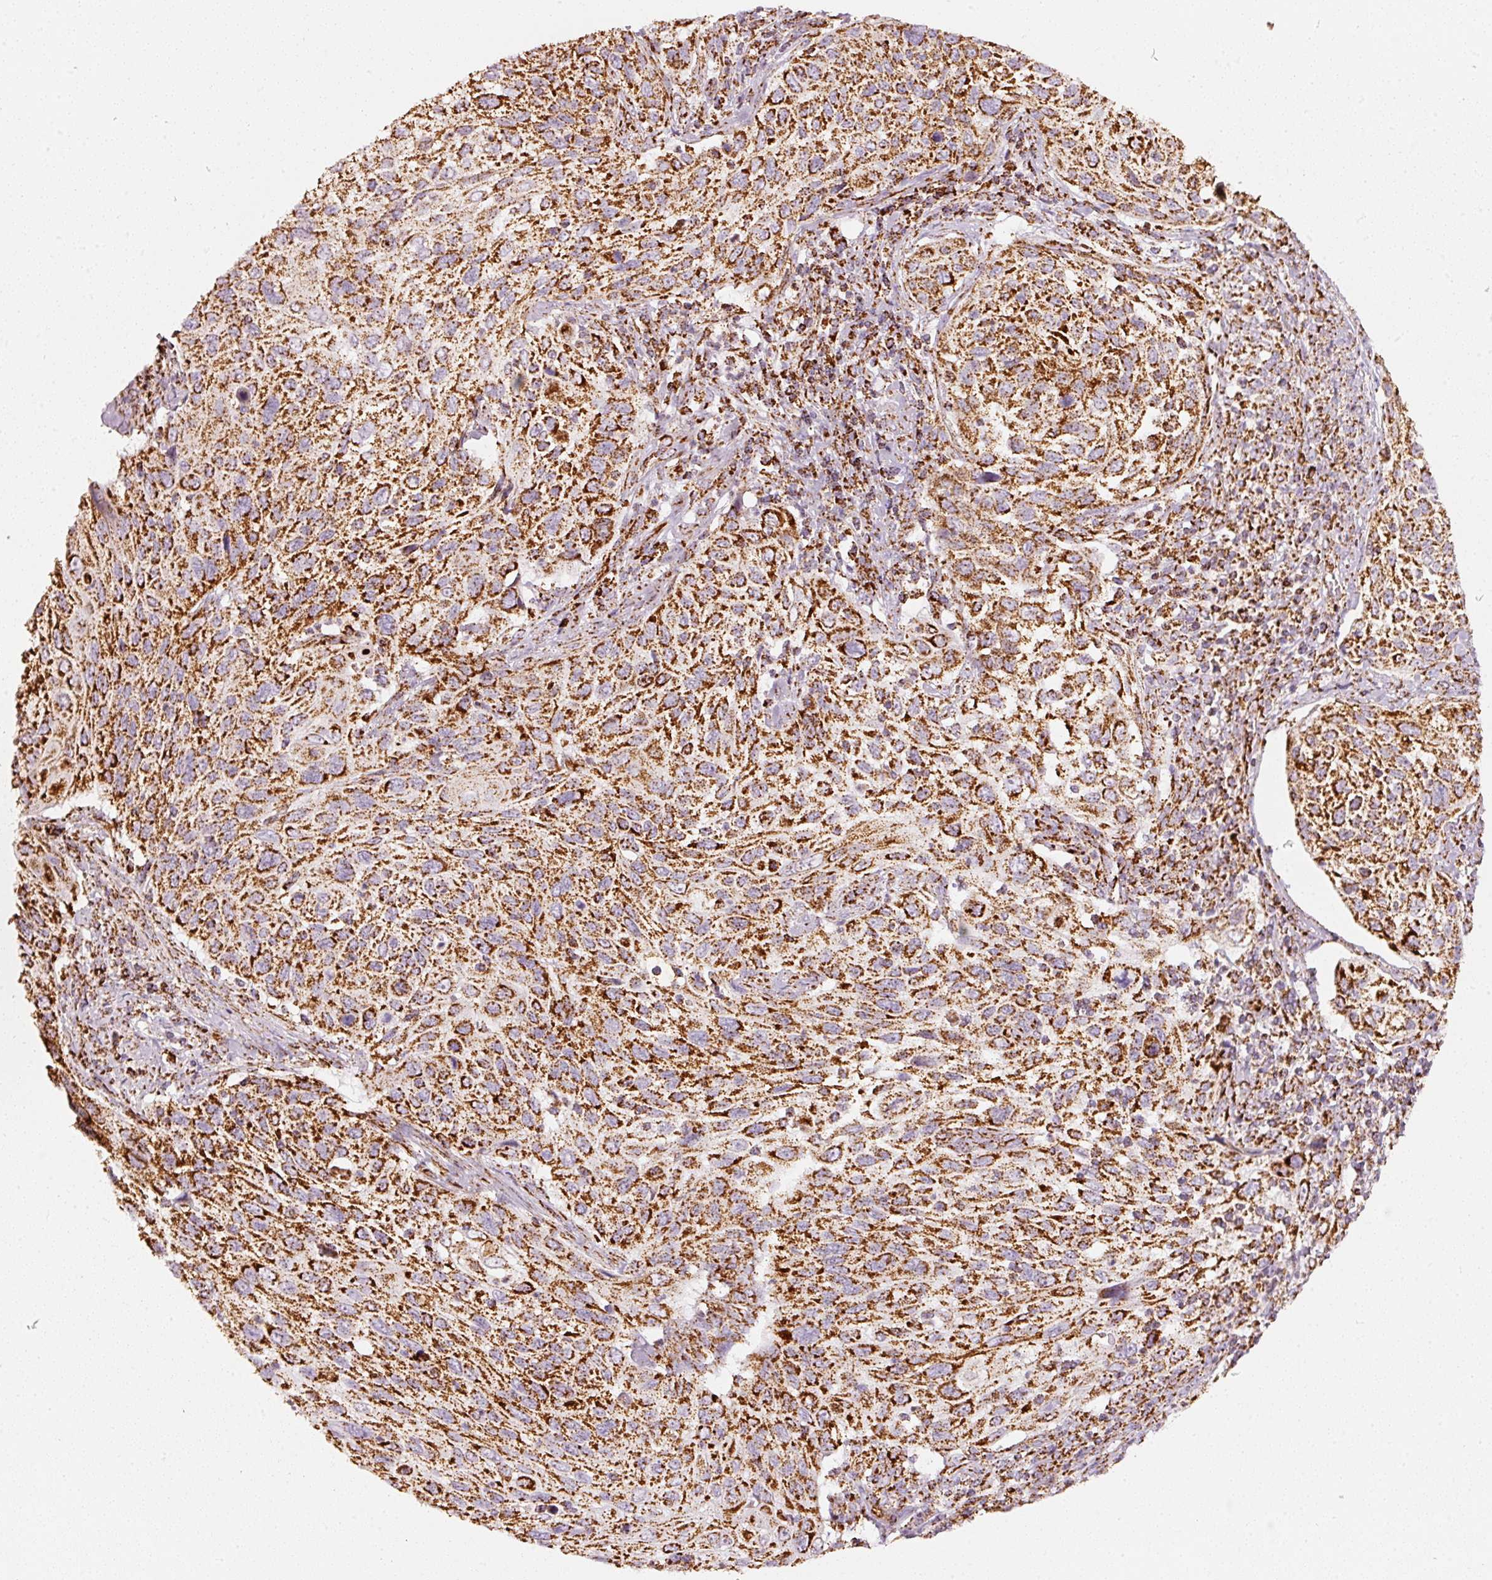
{"staining": {"intensity": "strong", "quantity": ">75%", "location": "cytoplasmic/membranous"}, "tissue": "cervical cancer", "cell_type": "Tumor cells", "image_type": "cancer", "snomed": [{"axis": "morphology", "description": "Squamous cell carcinoma, NOS"}, {"axis": "topography", "description": "Cervix"}], "caption": "This image reveals cervical squamous cell carcinoma stained with IHC to label a protein in brown. The cytoplasmic/membranous of tumor cells show strong positivity for the protein. Nuclei are counter-stained blue.", "gene": "UQCRC1", "patient": {"sex": "female", "age": 70}}